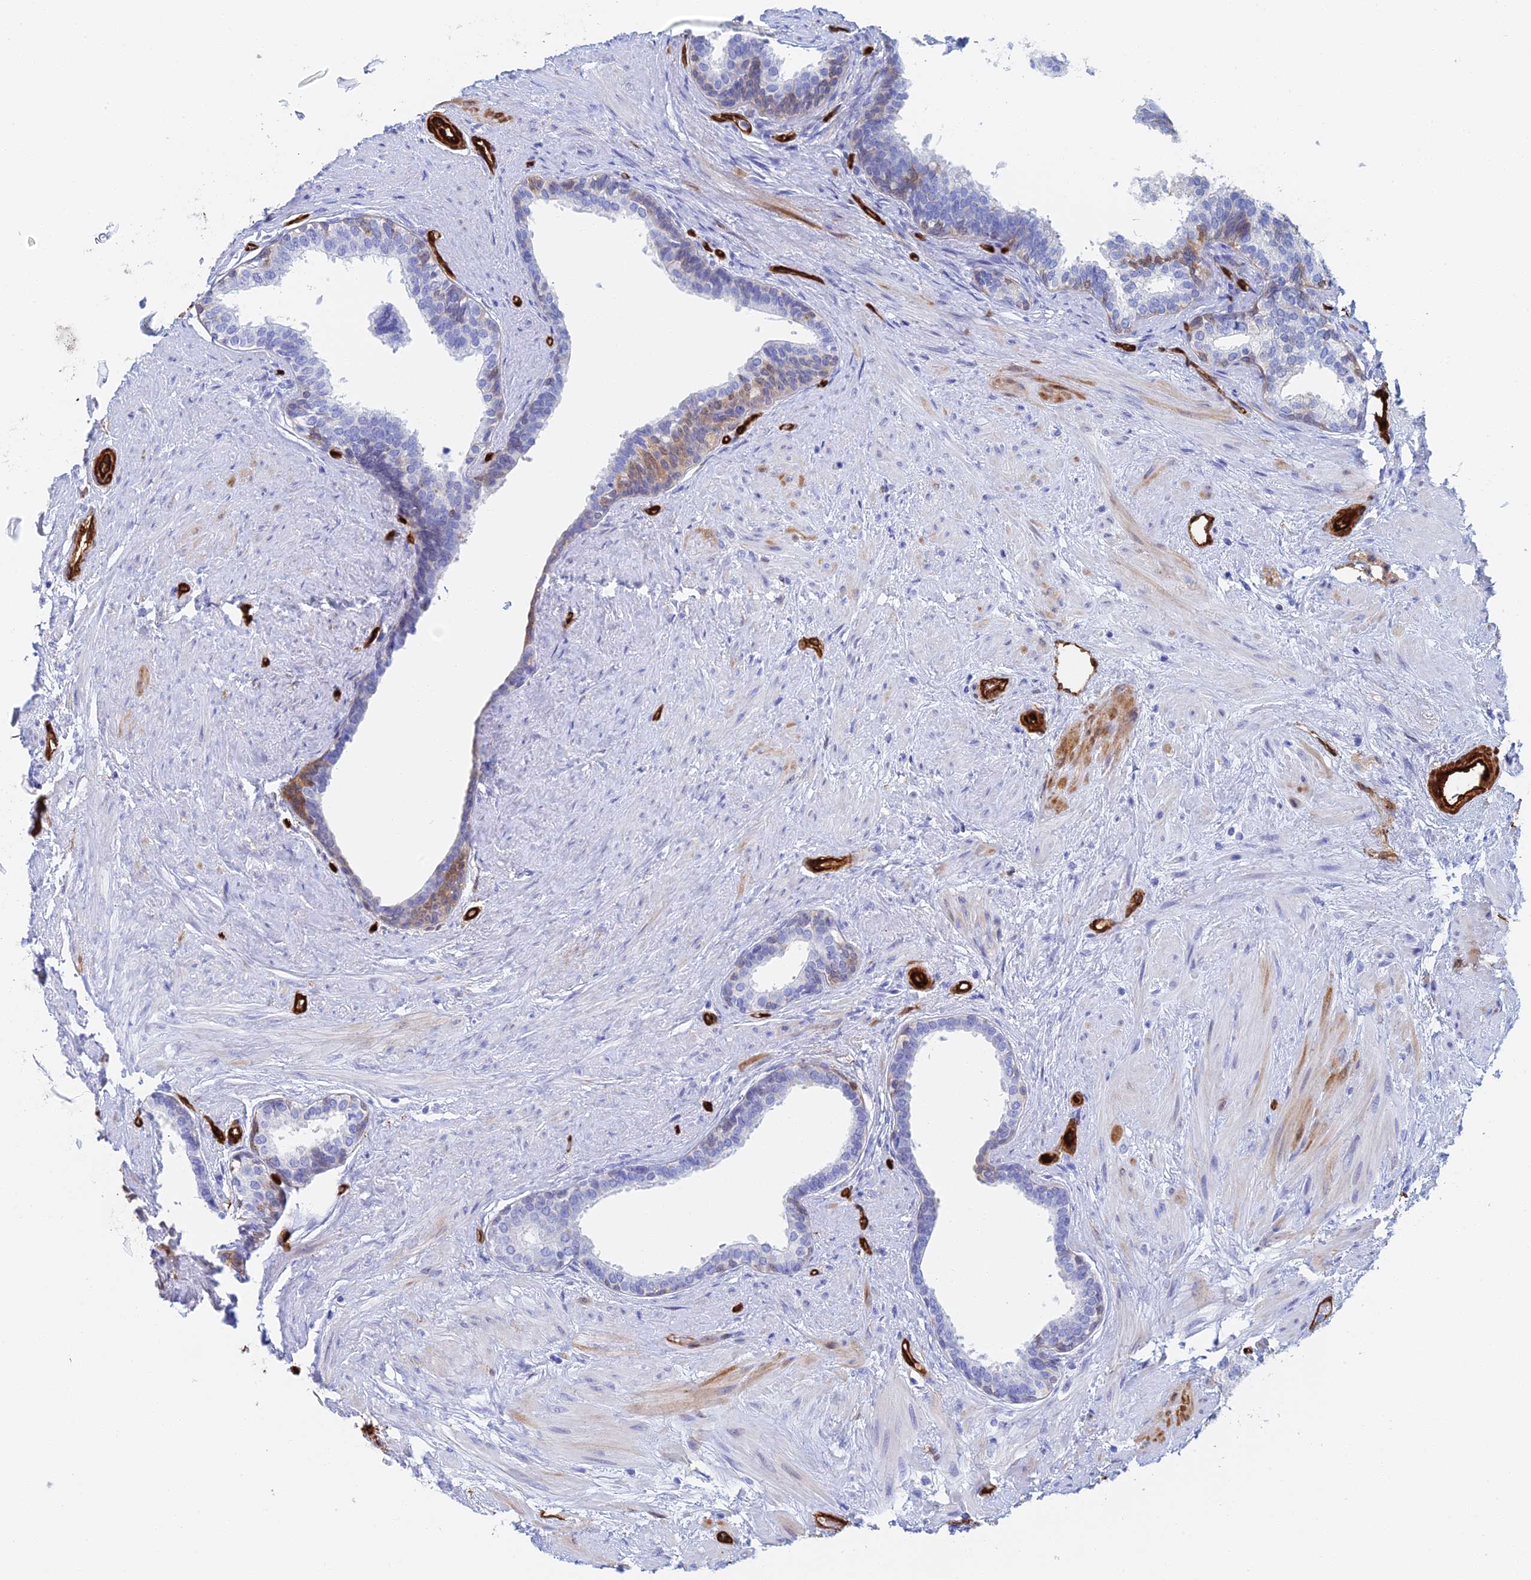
{"staining": {"intensity": "moderate", "quantity": "<25%", "location": "cytoplasmic/membranous"}, "tissue": "prostate", "cell_type": "Glandular cells", "image_type": "normal", "snomed": [{"axis": "morphology", "description": "Normal tissue, NOS"}, {"axis": "topography", "description": "Prostate"}], "caption": "The image demonstrates staining of unremarkable prostate, revealing moderate cytoplasmic/membranous protein staining (brown color) within glandular cells.", "gene": "CRIP2", "patient": {"sex": "male", "age": 57}}